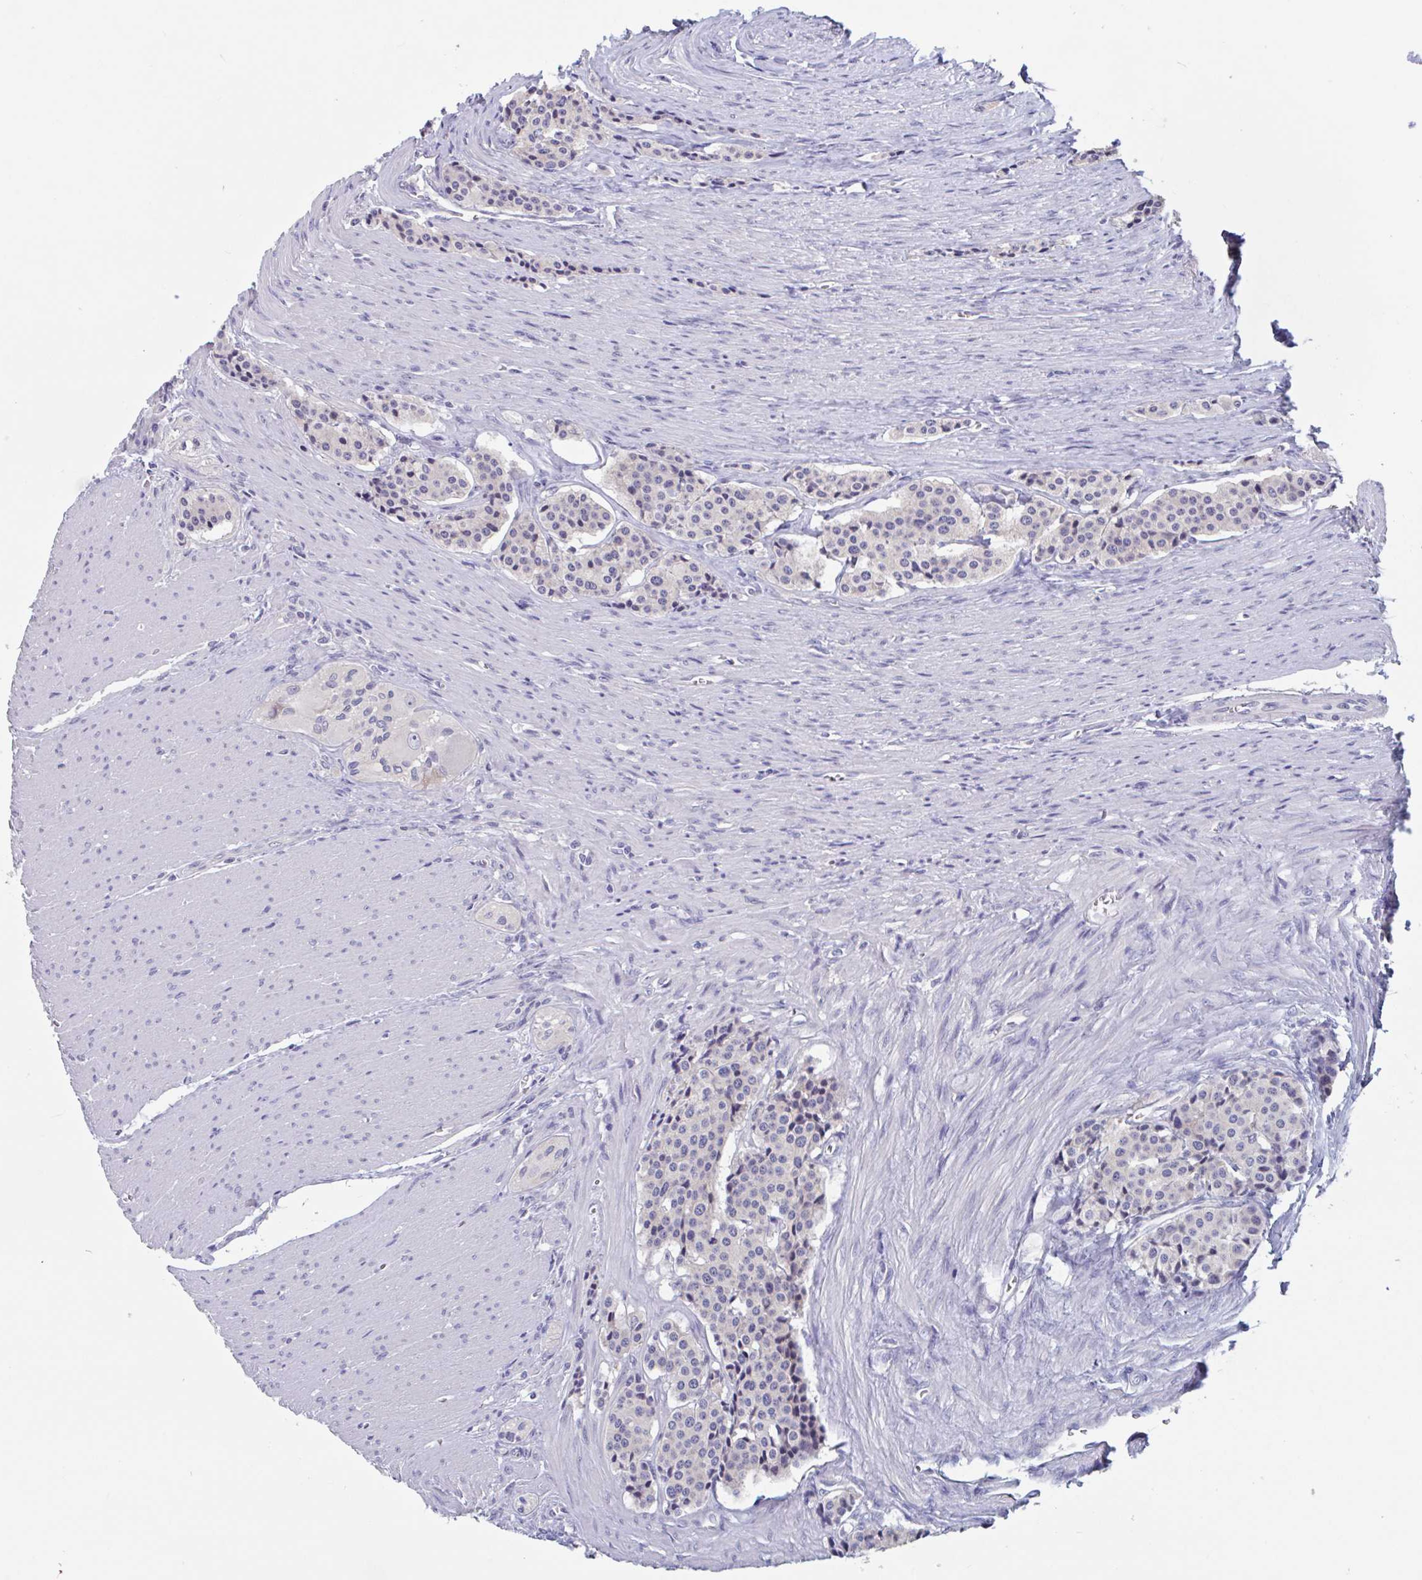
{"staining": {"intensity": "negative", "quantity": "none", "location": "none"}, "tissue": "carcinoid", "cell_type": "Tumor cells", "image_type": "cancer", "snomed": [{"axis": "morphology", "description": "Carcinoid, malignant, NOS"}, {"axis": "topography", "description": "Small intestine"}], "caption": "Human carcinoid (malignant) stained for a protein using immunohistochemistry (IHC) shows no positivity in tumor cells.", "gene": "UNKL", "patient": {"sex": "male", "age": 73}}